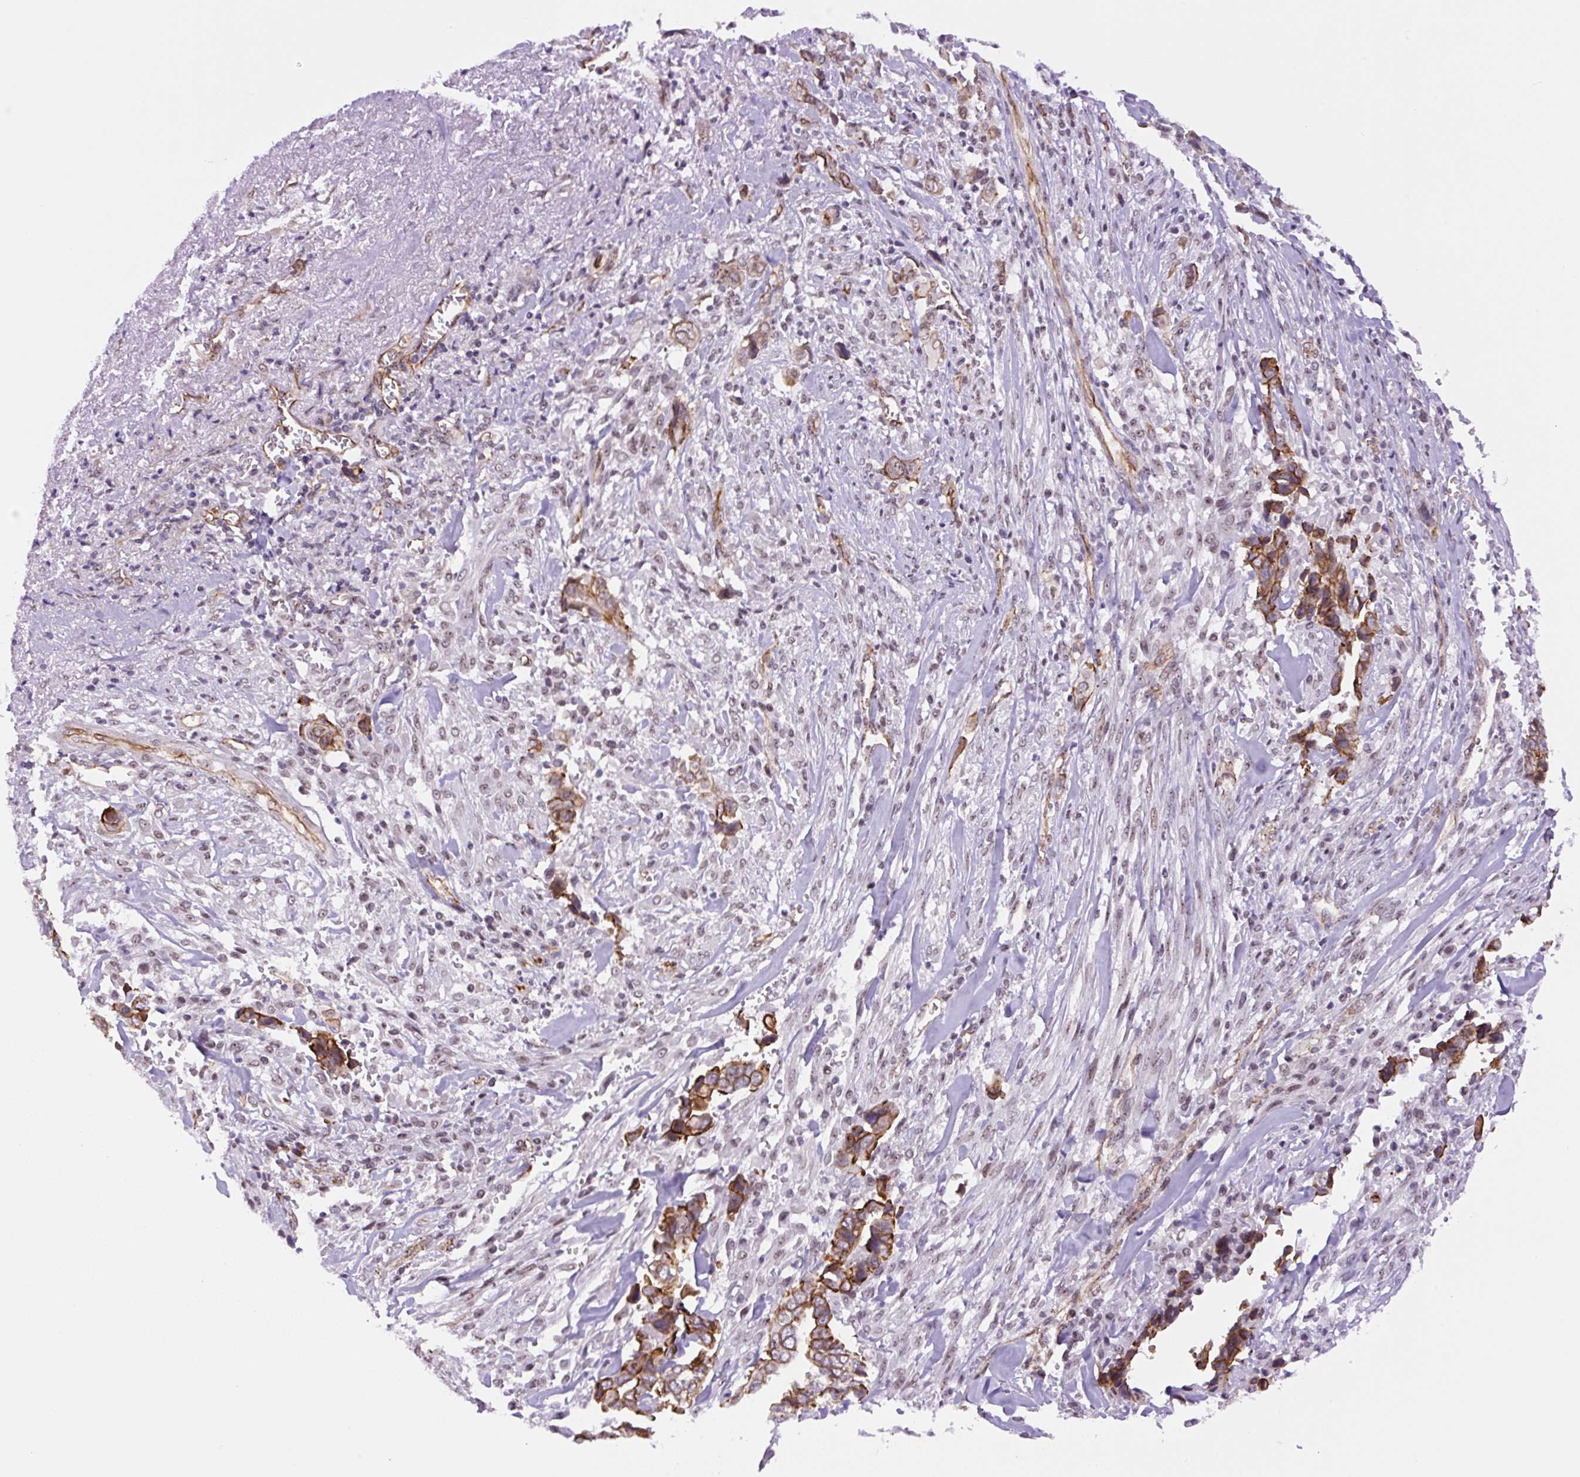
{"staining": {"intensity": "moderate", "quantity": ">75%", "location": "cytoplasmic/membranous"}, "tissue": "liver cancer", "cell_type": "Tumor cells", "image_type": "cancer", "snomed": [{"axis": "morphology", "description": "Cholangiocarcinoma"}, {"axis": "topography", "description": "Liver"}], "caption": "The immunohistochemical stain labels moderate cytoplasmic/membranous staining in tumor cells of liver cancer tissue.", "gene": "MYO5C", "patient": {"sex": "female", "age": 79}}